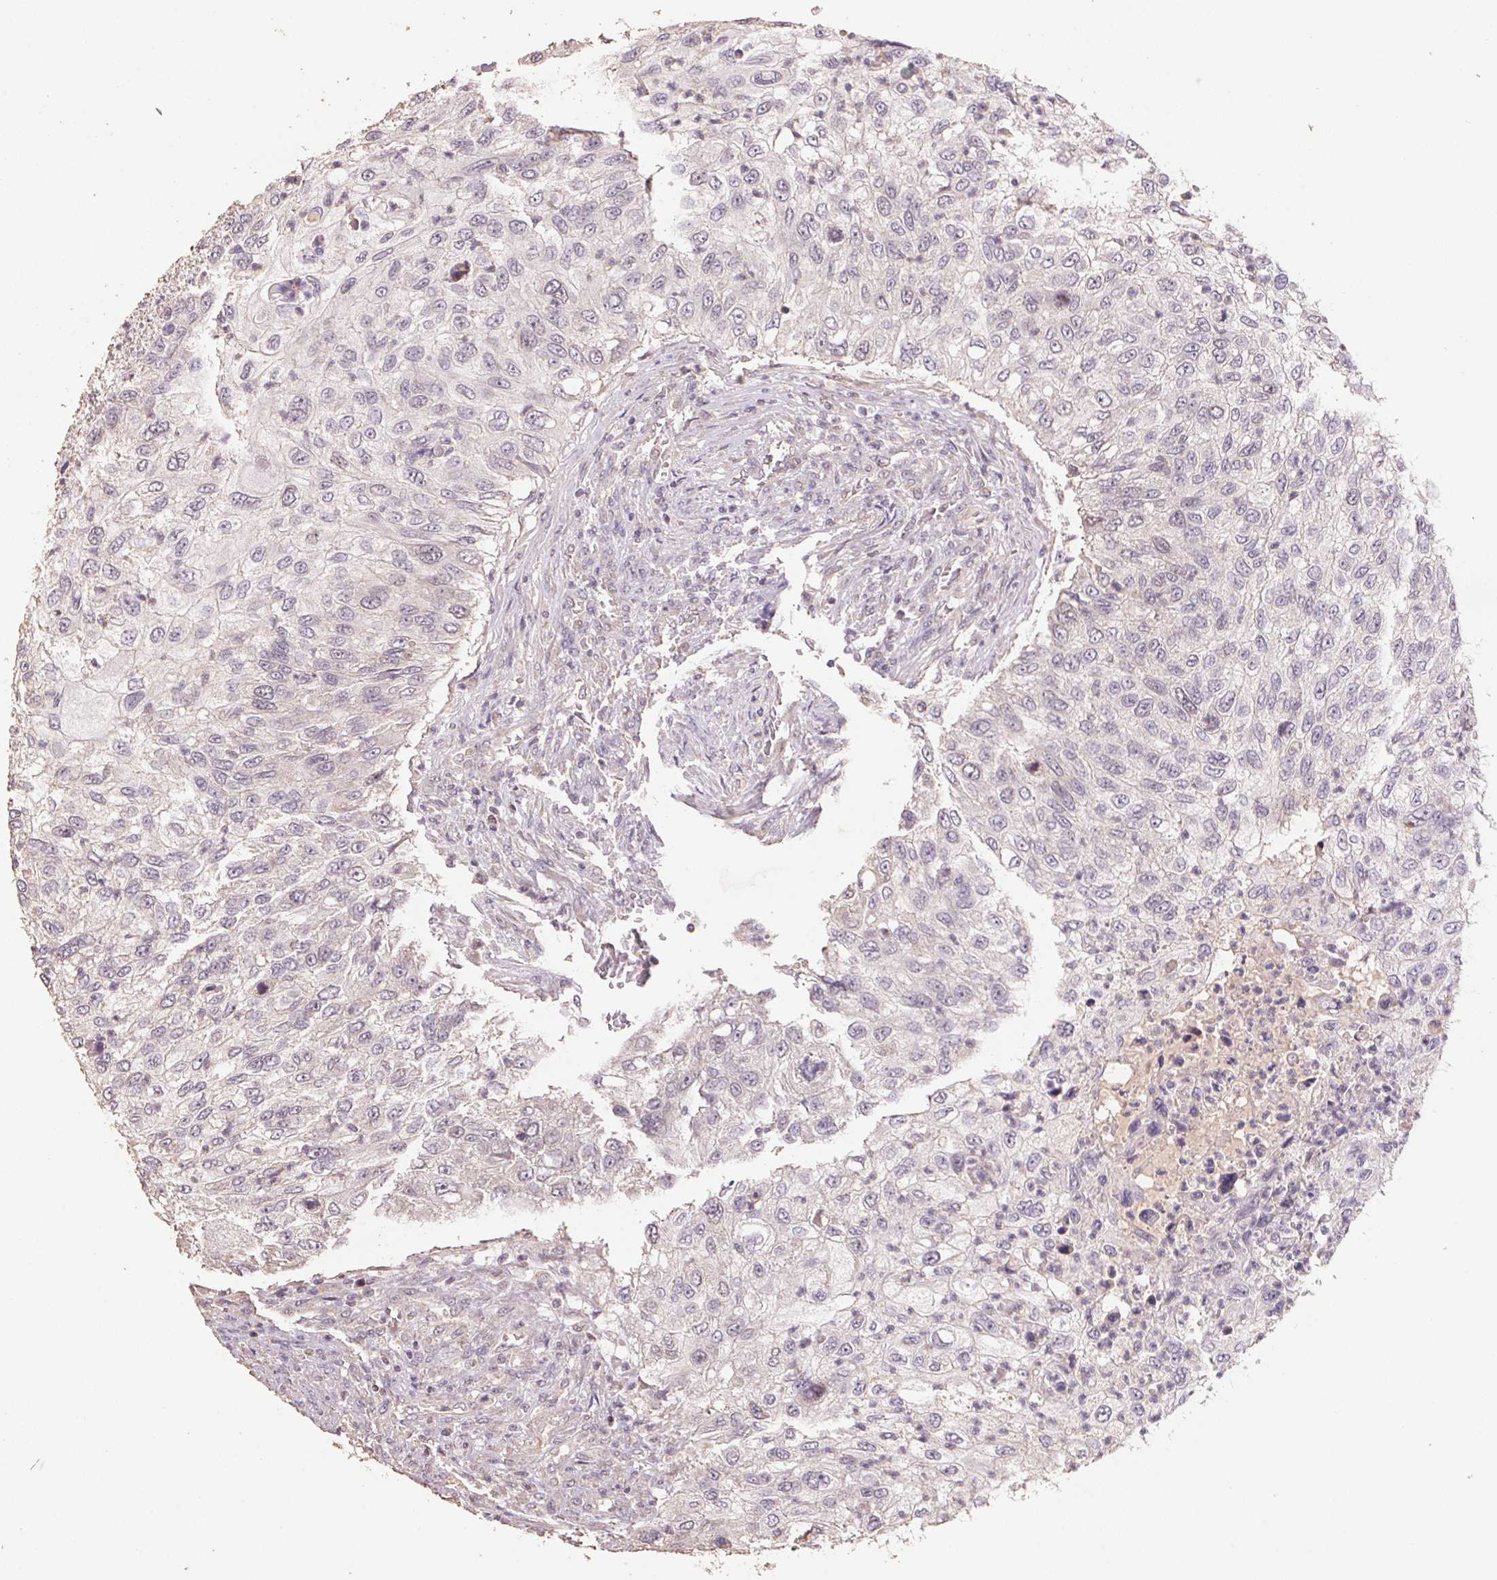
{"staining": {"intensity": "negative", "quantity": "none", "location": "none"}, "tissue": "urothelial cancer", "cell_type": "Tumor cells", "image_type": "cancer", "snomed": [{"axis": "morphology", "description": "Urothelial carcinoma, High grade"}, {"axis": "topography", "description": "Urinary bladder"}], "caption": "Urothelial carcinoma (high-grade) was stained to show a protein in brown. There is no significant staining in tumor cells.", "gene": "CENPF", "patient": {"sex": "female", "age": 60}}